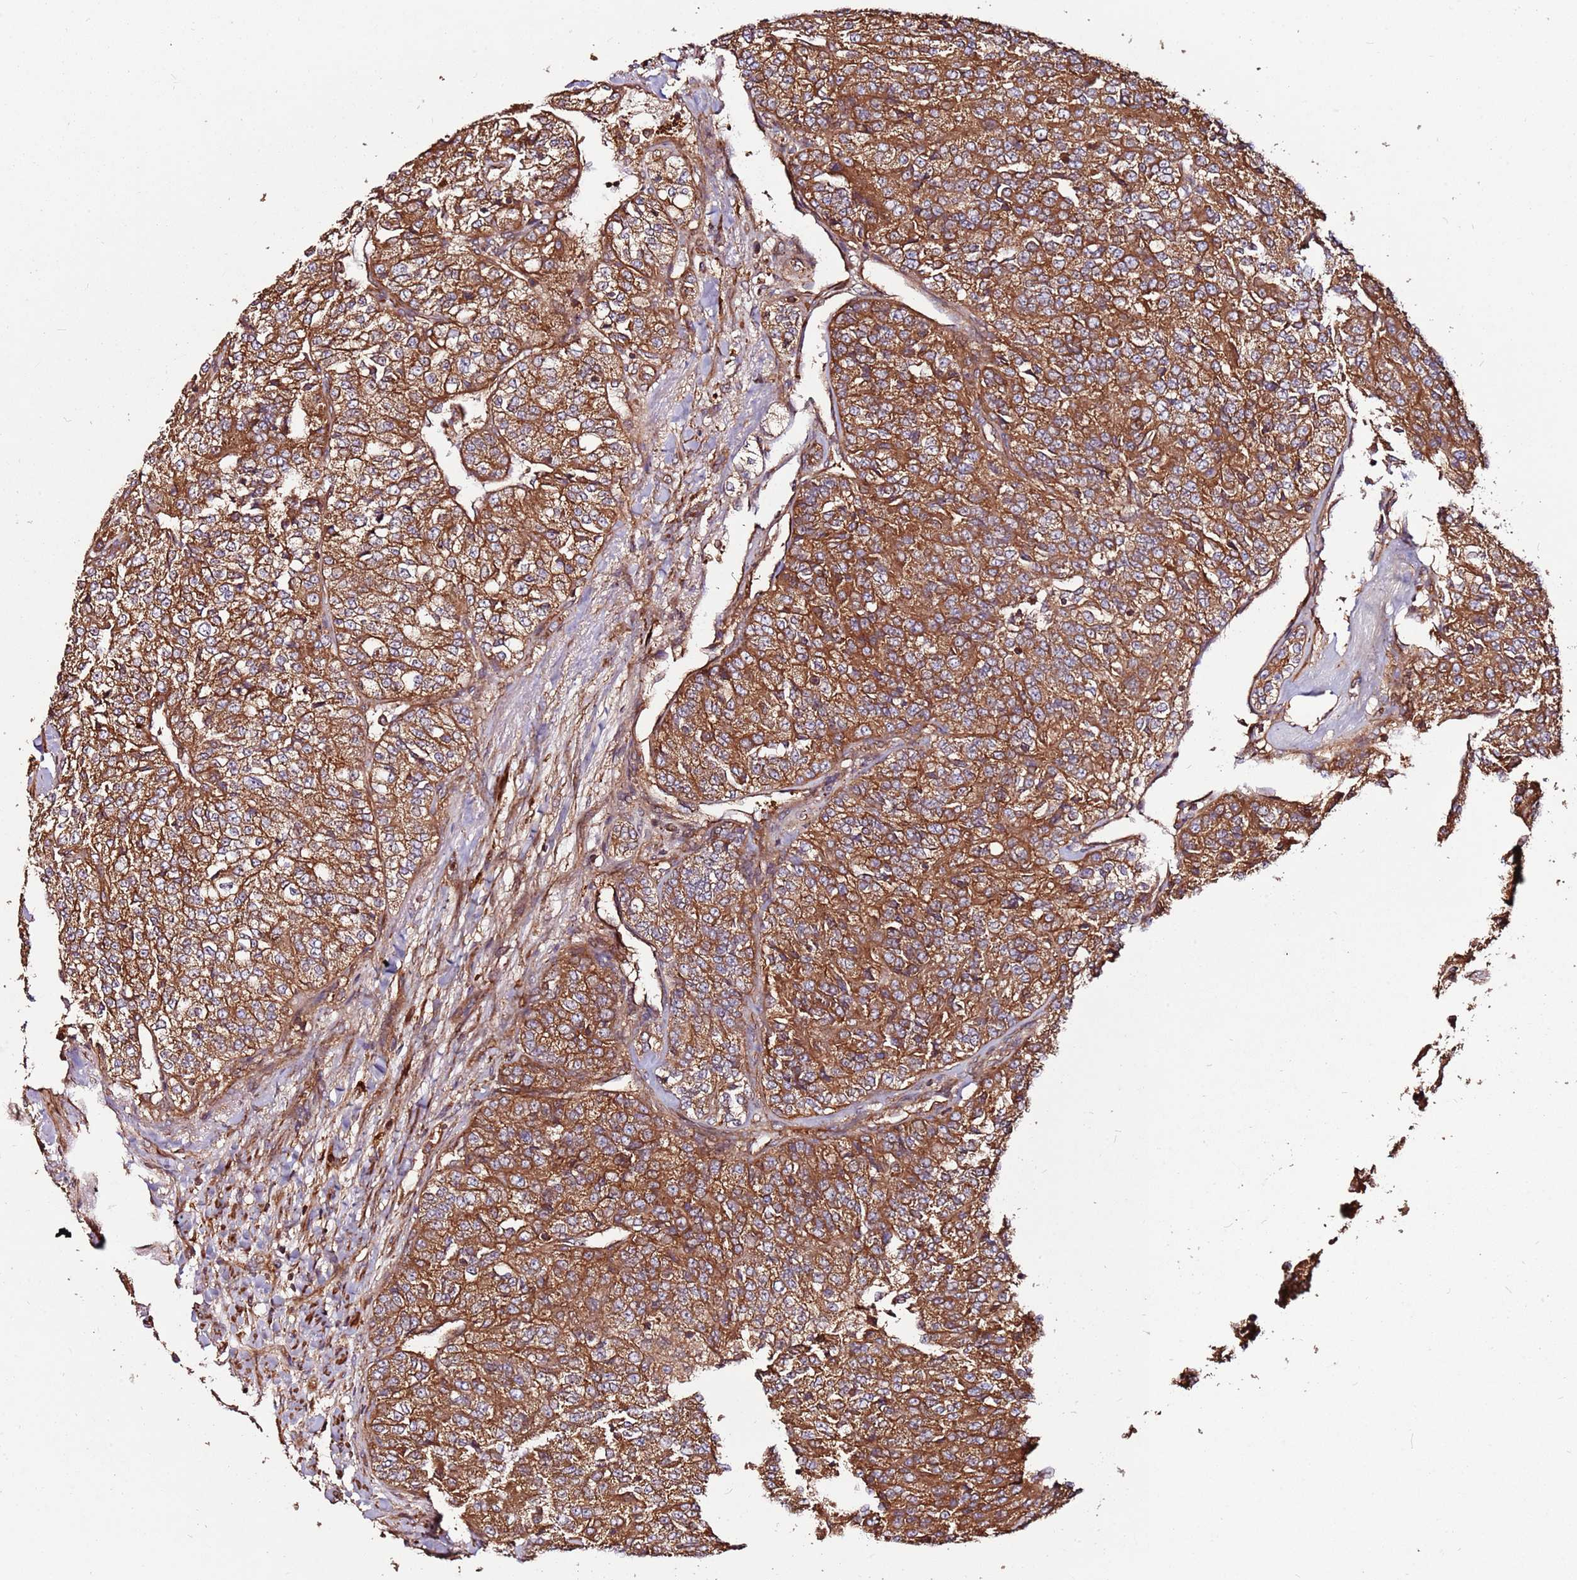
{"staining": {"intensity": "strong", "quantity": ">75%", "location": "cytoplasmic/membranous"}, "tissue": "renal cancer", "cell_type": "Tumor cells", "image_type": "cancer", "snomed": [{"axis": "morphology", "description": "Adenocarcinoma, NOS"}, {"axis": "topography", "description": "Kidney"}], "caption": "Immunohistochemical staining of renal cancer reveals strong cytoplasmic/membranous protein expression in about >75% of tumor cells.", "gene": "FAM186A", "patient": {"sex": "female", "age": 63}}